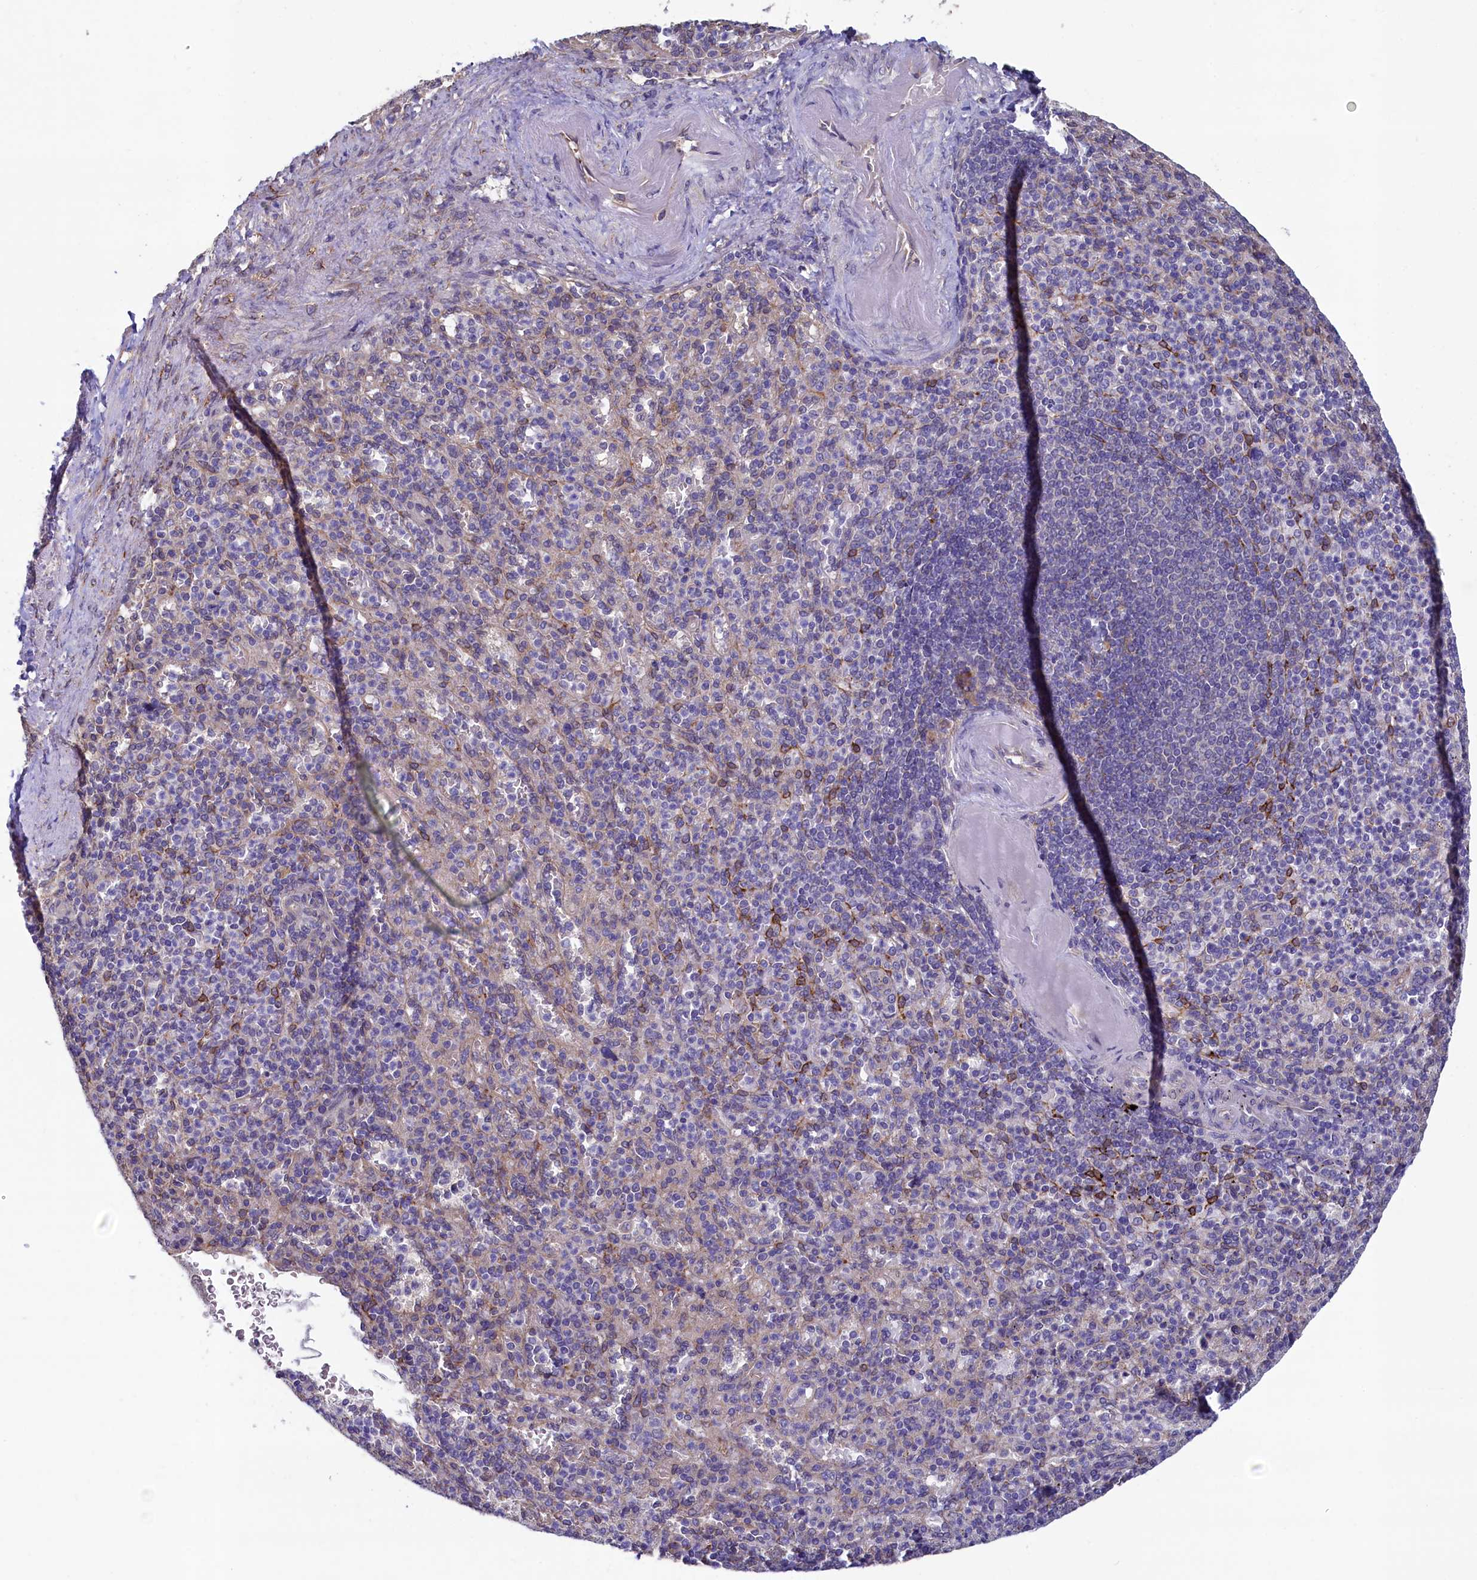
{"staining": {"intensity": "negative", "quantity": "none", "location": "none"}, "tissue": "spleen", "cell_type": "Cells in red pulp", "image_type": "normal", "snomed": [{"axis": "morphology", "description": "Normal tissue, NOS"}, {"axis": "topography", "description": "Spleen"}], "caption": "IHC micrograph of normal spleen: spleen stained with DAB (3,3'-diaminobenzidine) shows no significant protein staining in cells in red pulp.", "gene": "SPATA2L", "patient": {"sex": "female", "age": 74}}